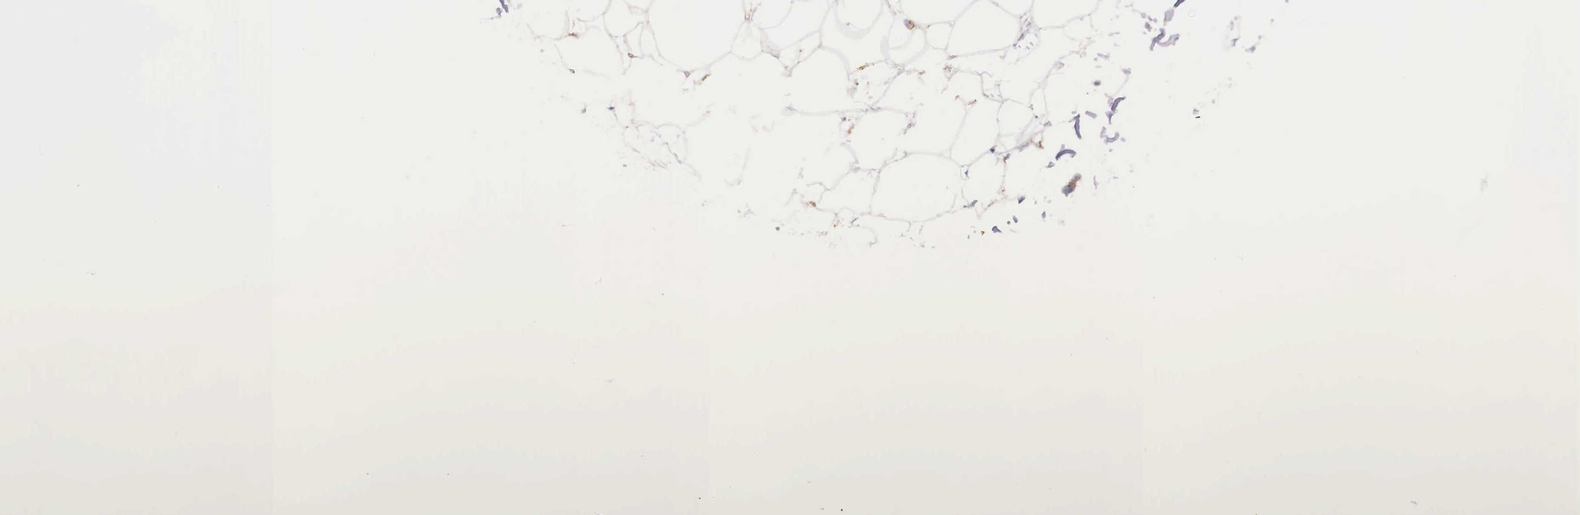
{"staining": {"intensity": "negative", "quantity": "none", "location": "none"}, "tissue": "adipose tissue", "cell_type": "Adipocytes", "image_type": "normal", "snomed": [{"axis": "morphology", "description": "Normal tissue, NOS"}, {"axis": "topography", "description": "Breast"}], "caption": "Protein analysis of normal adipose tissue displays no significant positivity in adipocytes. (Brightfield microscopy of DAB immunohistochemistry at high magnification).", "gene": "NAGA", "patient": {"sex": "female", "age": 44}}